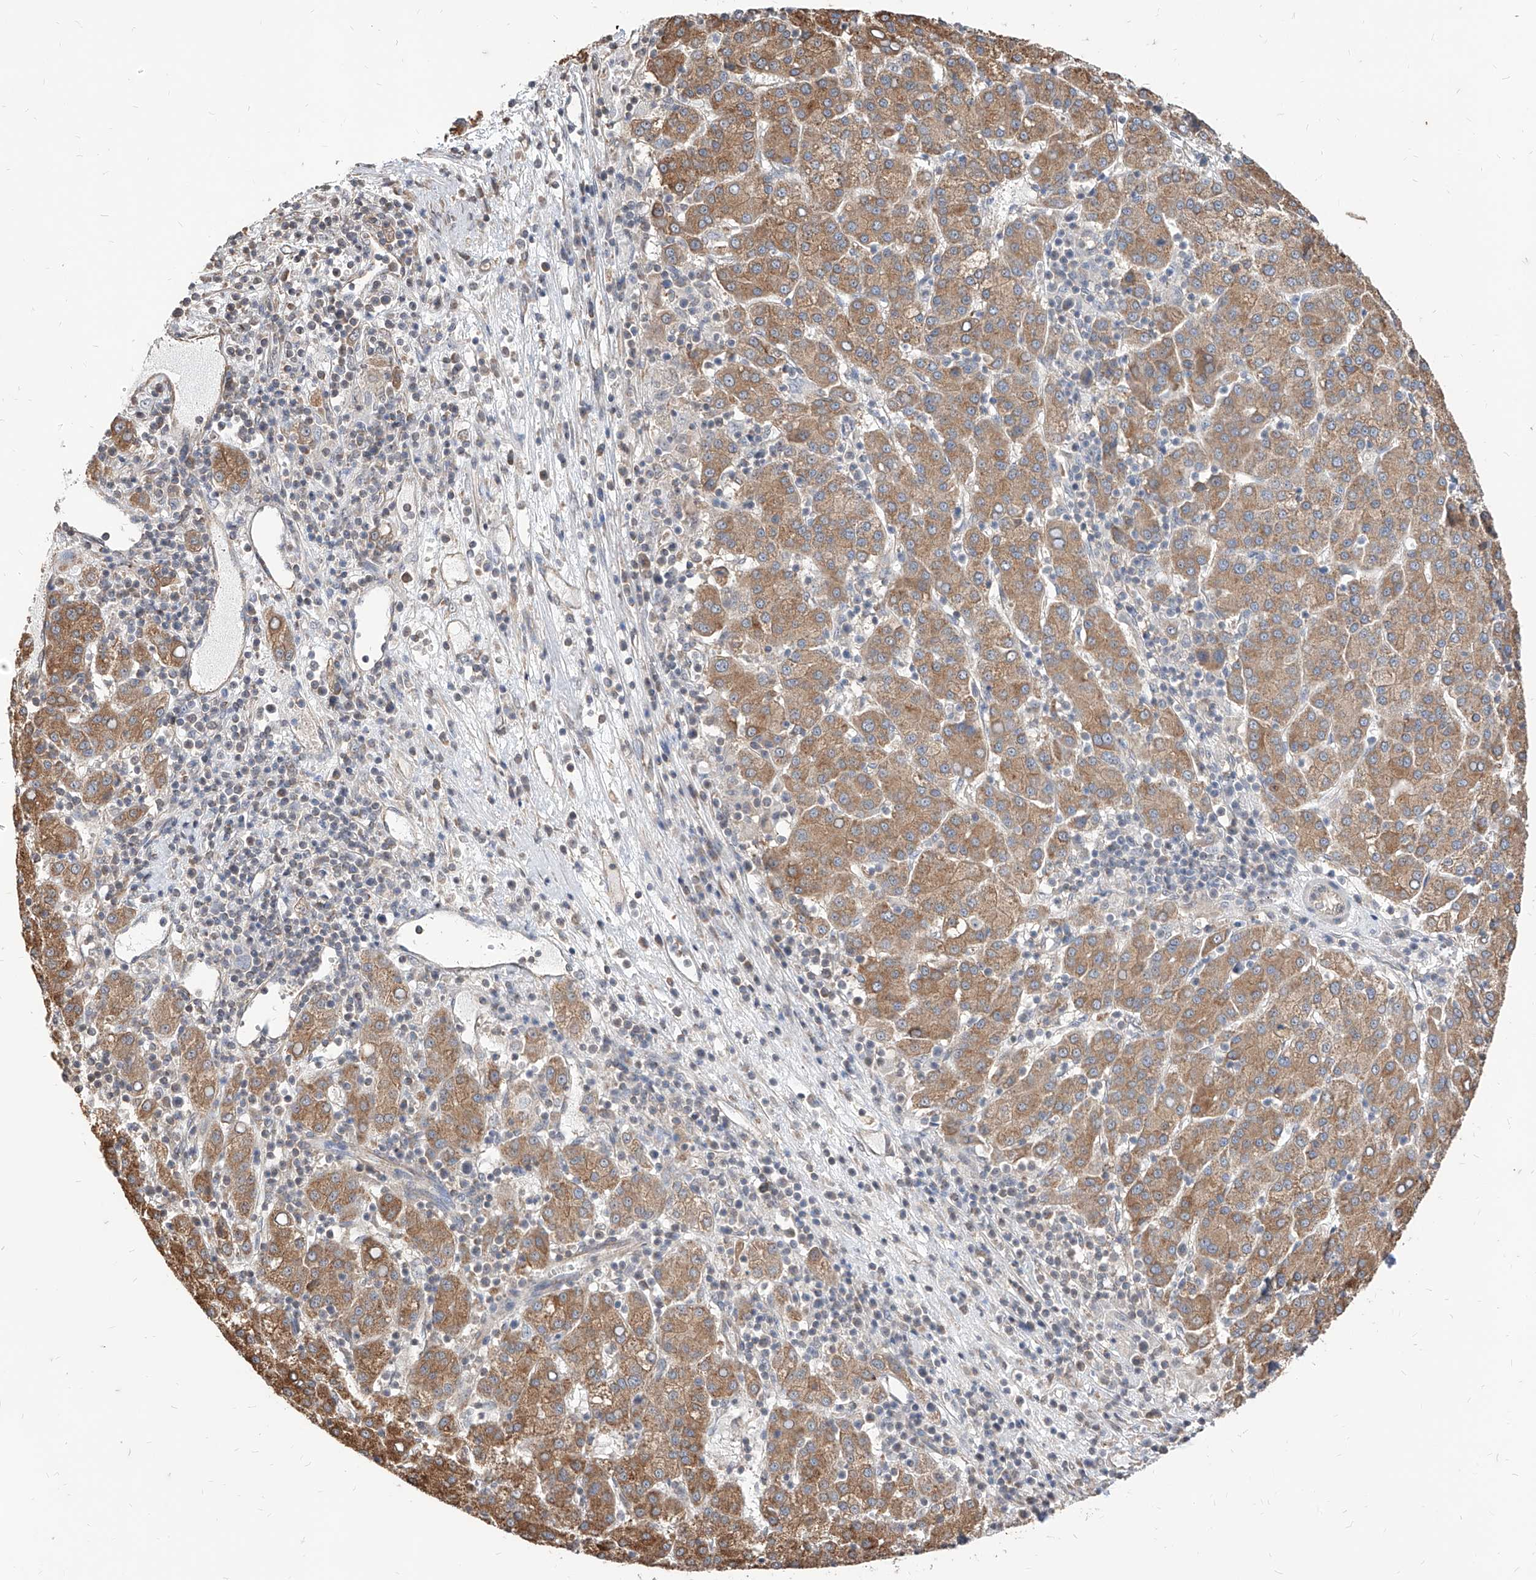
{"staining": {"intensity": "moderate", "quantity": ">75%", "location": "cytoplasmic/membranous"}, "tissue": "liver cancer", "cell_type": "Tumor cells", "image_type": "cancer", "snomed": [{"axis": "morphology", "description": "Carcinoma, Hepatocellular, NOS"}, {"axis": "topography", "description": "Liver"}], "caption": "IHC of human liver cancer (hepatocellular carcinoma) demonstrates medium levels of moderate cytoplasmic/membranous expression in approximately >75% of tumor cells.", "gene": "C8orf82", "patient": {"sex": "female", "age": 58}}